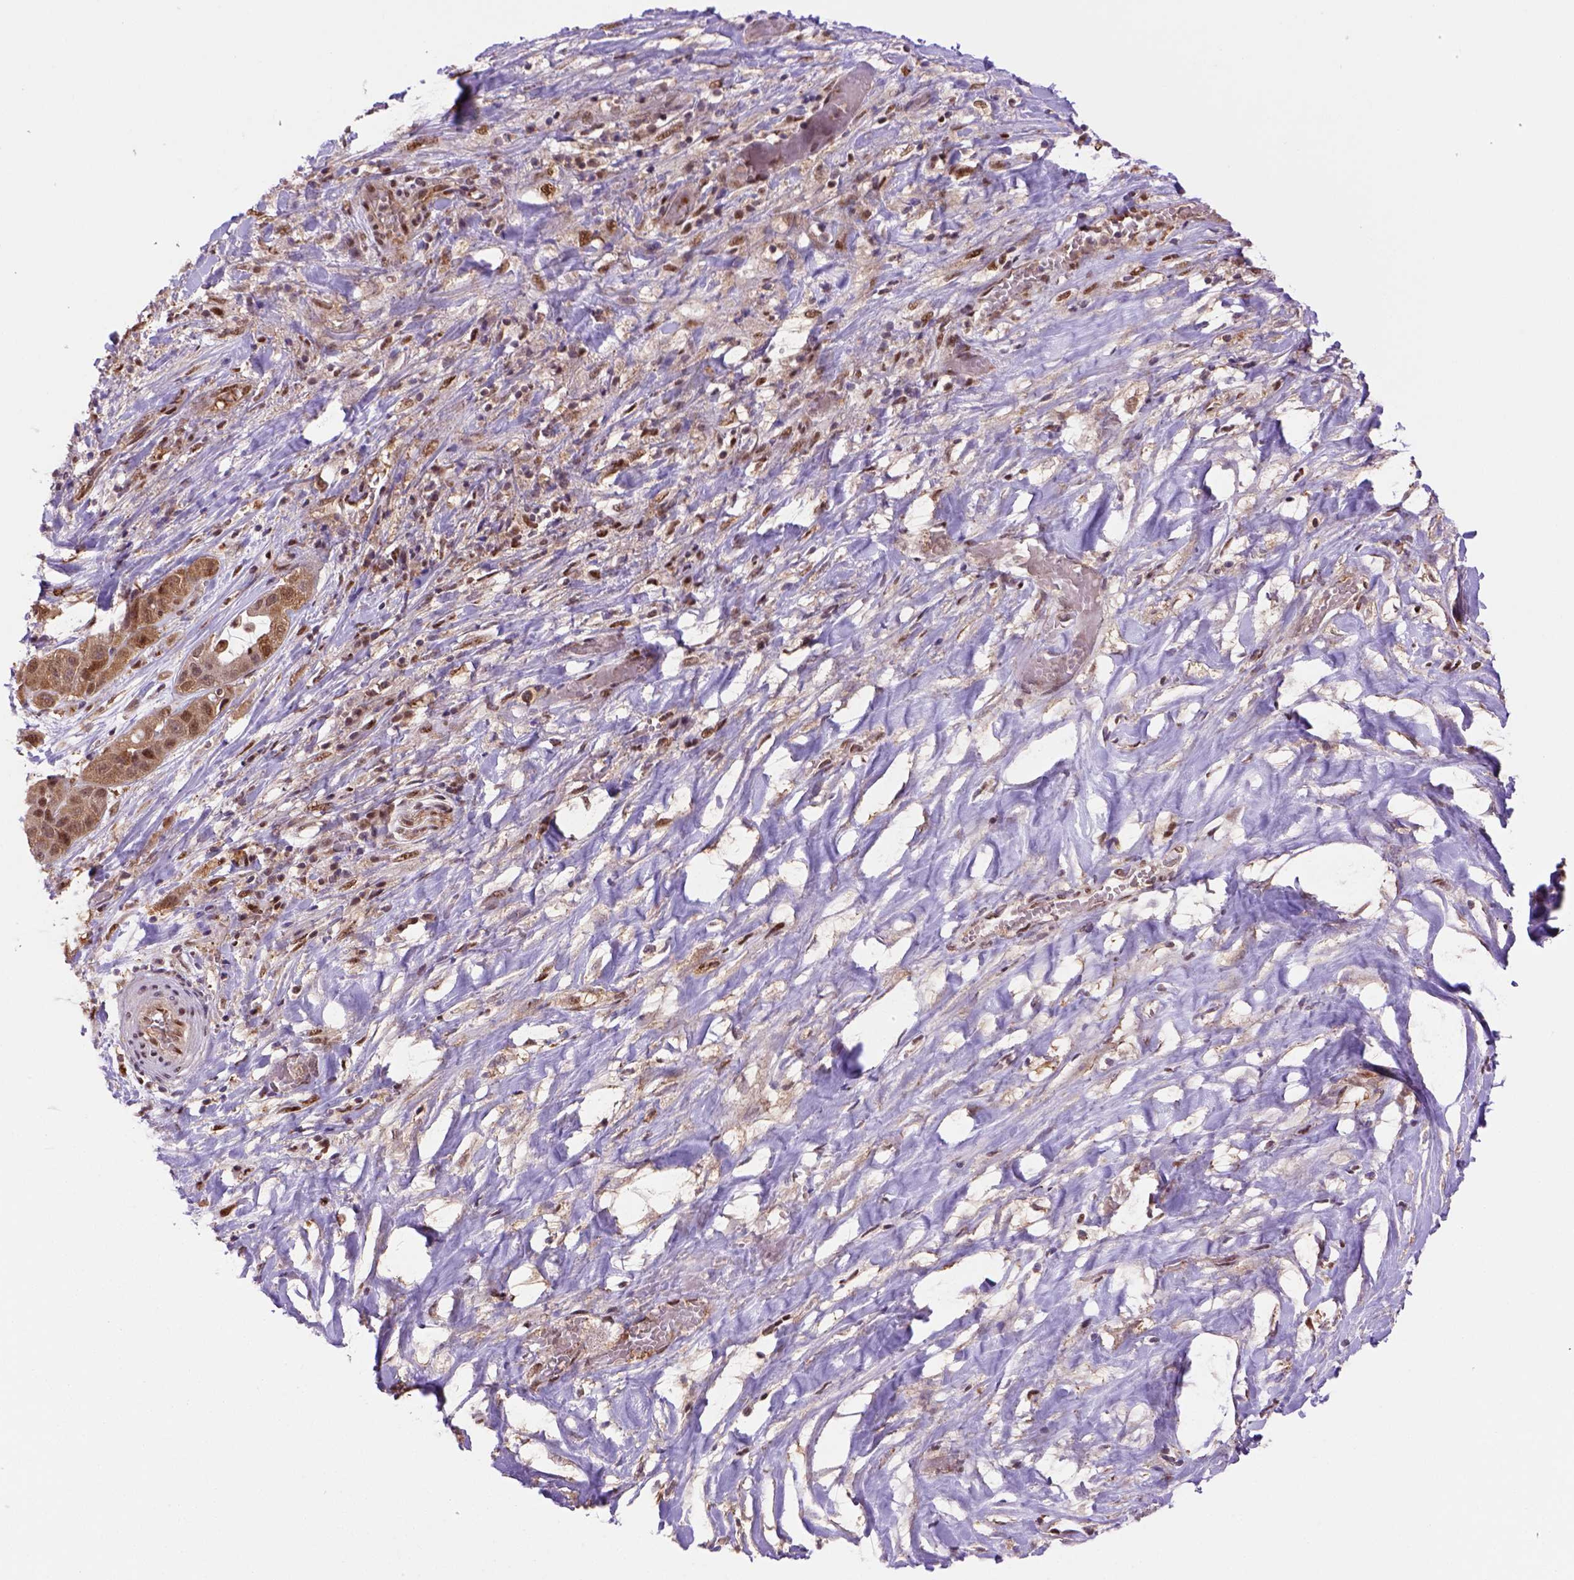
{"staining": {"intensity": "strong", "quantity": ">75%", "location": "cytoplasmic/membranous,nuclear"}, "tissue": "liver cancer", "cell_type": "Tumor cells", "image_type": "cancer", "snomed": [{"axis": "morphology", "description": "Cholangiocarcinoma"}, {"axis": "topography", "description": "Liver"}], "caption": "About >75% of tumor cells in human liver cancer display strong cytoplasmic/membranous and nuclear protein positivity as visualized by brown immunohistochemical staining.", "gene": "PSMC2", "patient": {"sex": "female", "age": 52}}